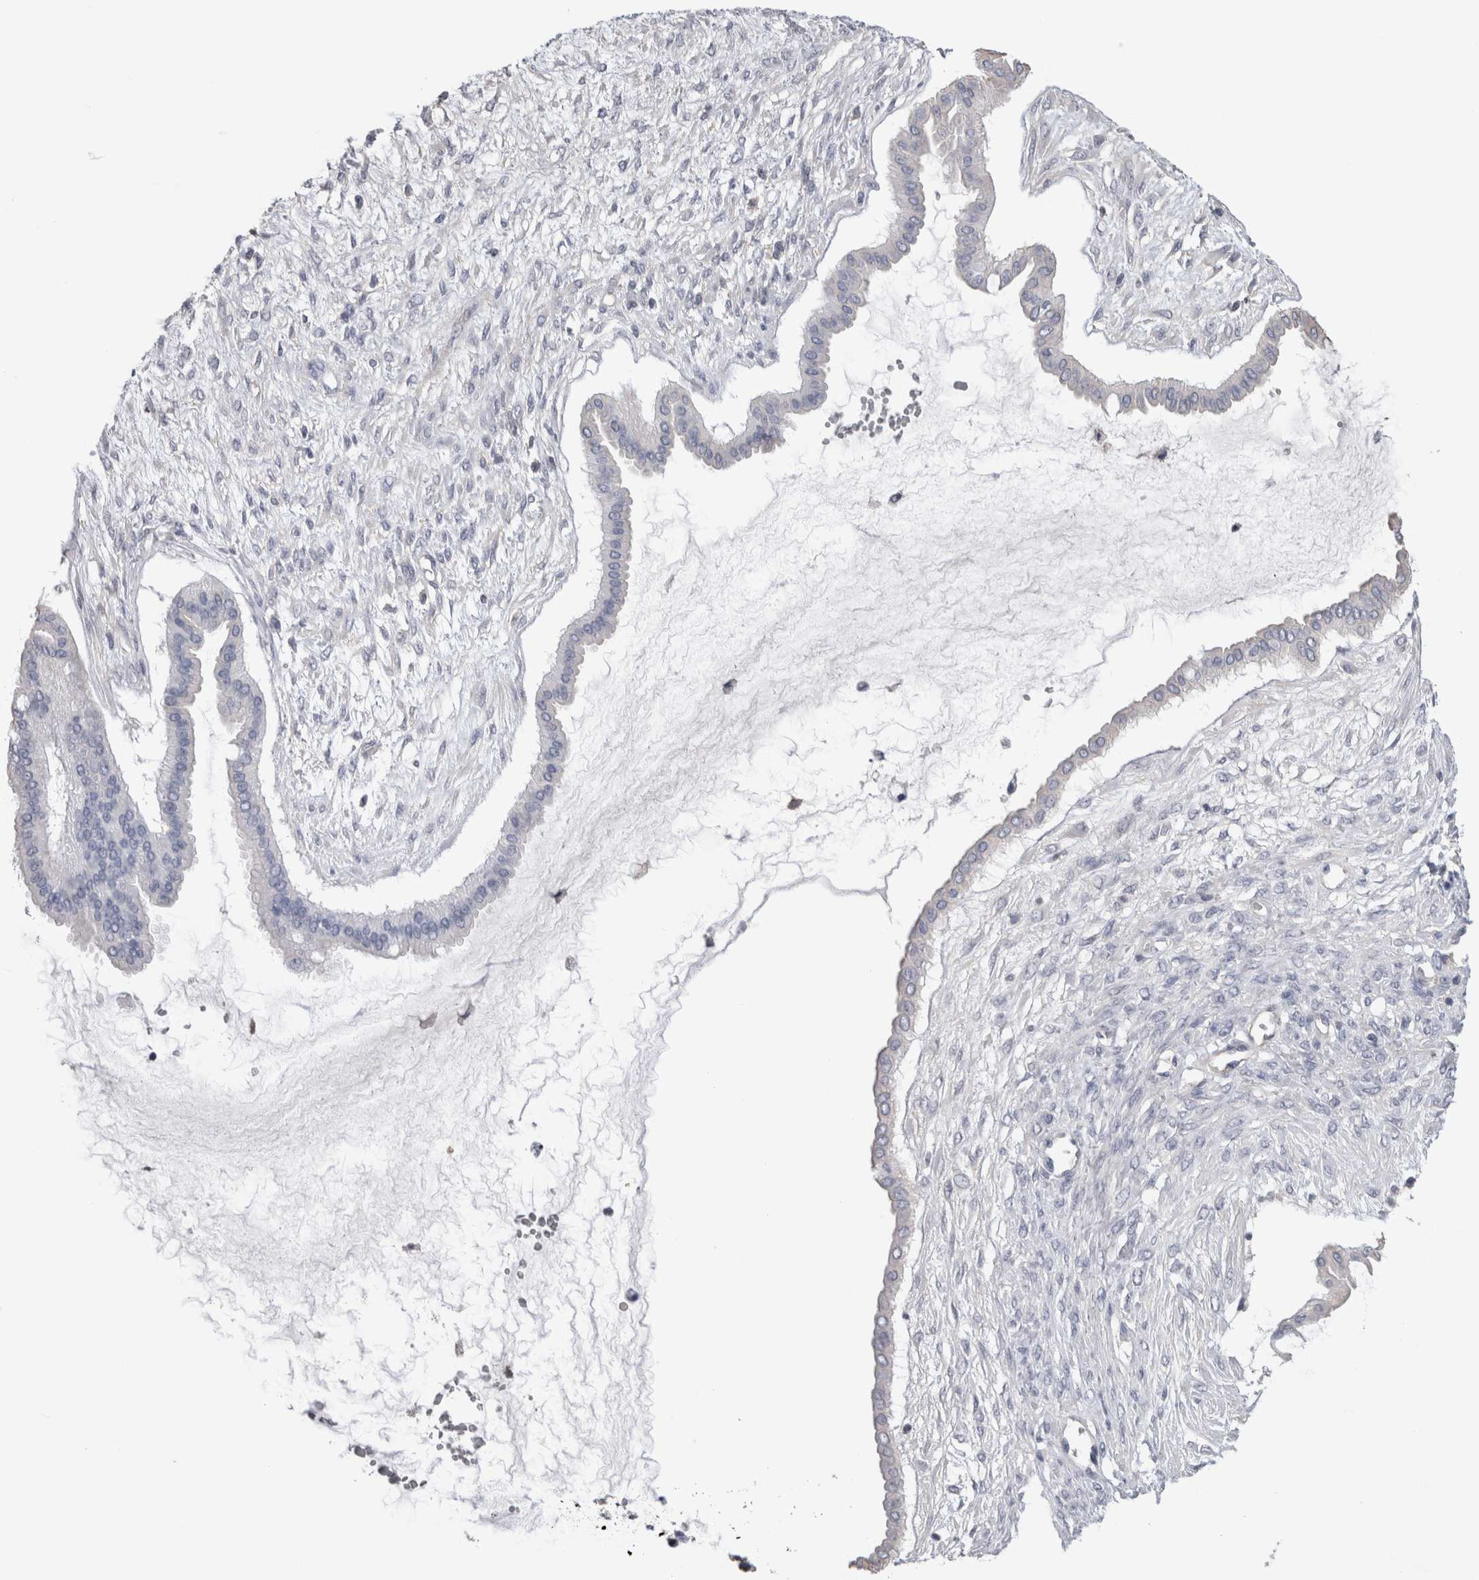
{"staining": {"intensity": "negative", "quantity": "none", "location": "none"}, "tissue": "ovarian cancer", "cell_type": "Tumor cells", "image_type": "cancer", "snomed": [{"axis": "morphology", "description": "Cystadenocarcinoma, mucinous, NOS"}, {"axis": "topography", "description": "Ovary"}], "caption": "A high-resolution photomicrograph shows immunohistochemistry staining of mucinous cystadenocarcinoma (ovarian), which demonstrates no significant positivity in tumor cells.", "gene": "SCRN1", "patient": {"sex": "female", "age": 73}}